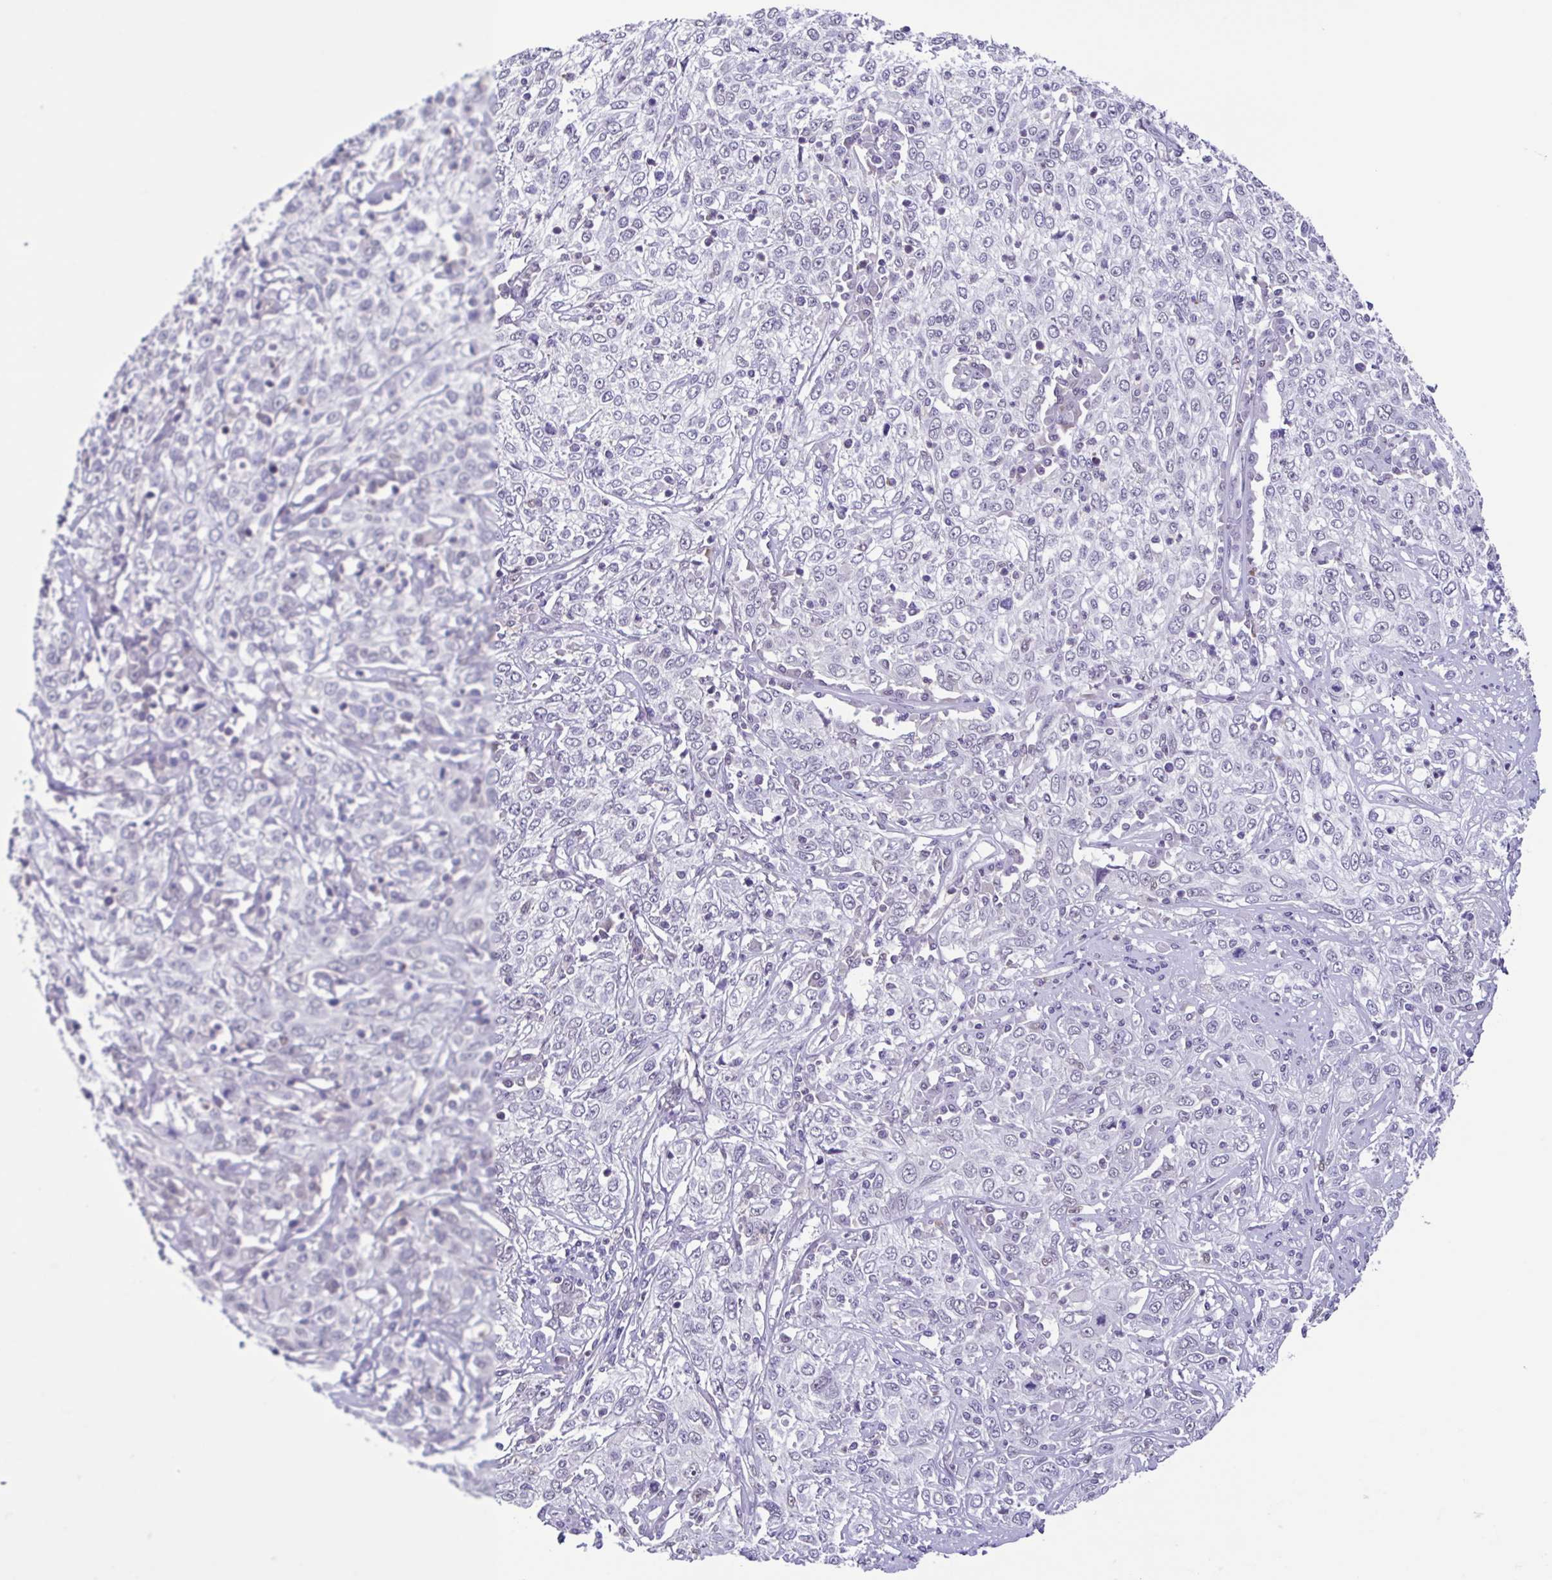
{"staining": {"intensity": "negative", "quantity": "none", "location": "none"}, "tissue": "cervical cancer", "cell_type": "Tumor cells", "image_type": "cancer", "snomed": [{"axis": "morphology", "description": "Squamous cell carcinoma, NOS"}, {"axis": "topography", "description": "Cervix"}], "caption": "IHC photomicrograph of human squamous cell carcinoma (cervical) stained for a protein (brown), which demonstrates no positivity in tumor cells. (Stains: DAB (3,3'-diaminobenzidine) immunohistochemistry (IHC) with hematoxylin counter stain, Microscopy: brightfield microscopy at high magnification).", "gene": "ACTRT3", "patient": {"sex": "female", "age": 46}}